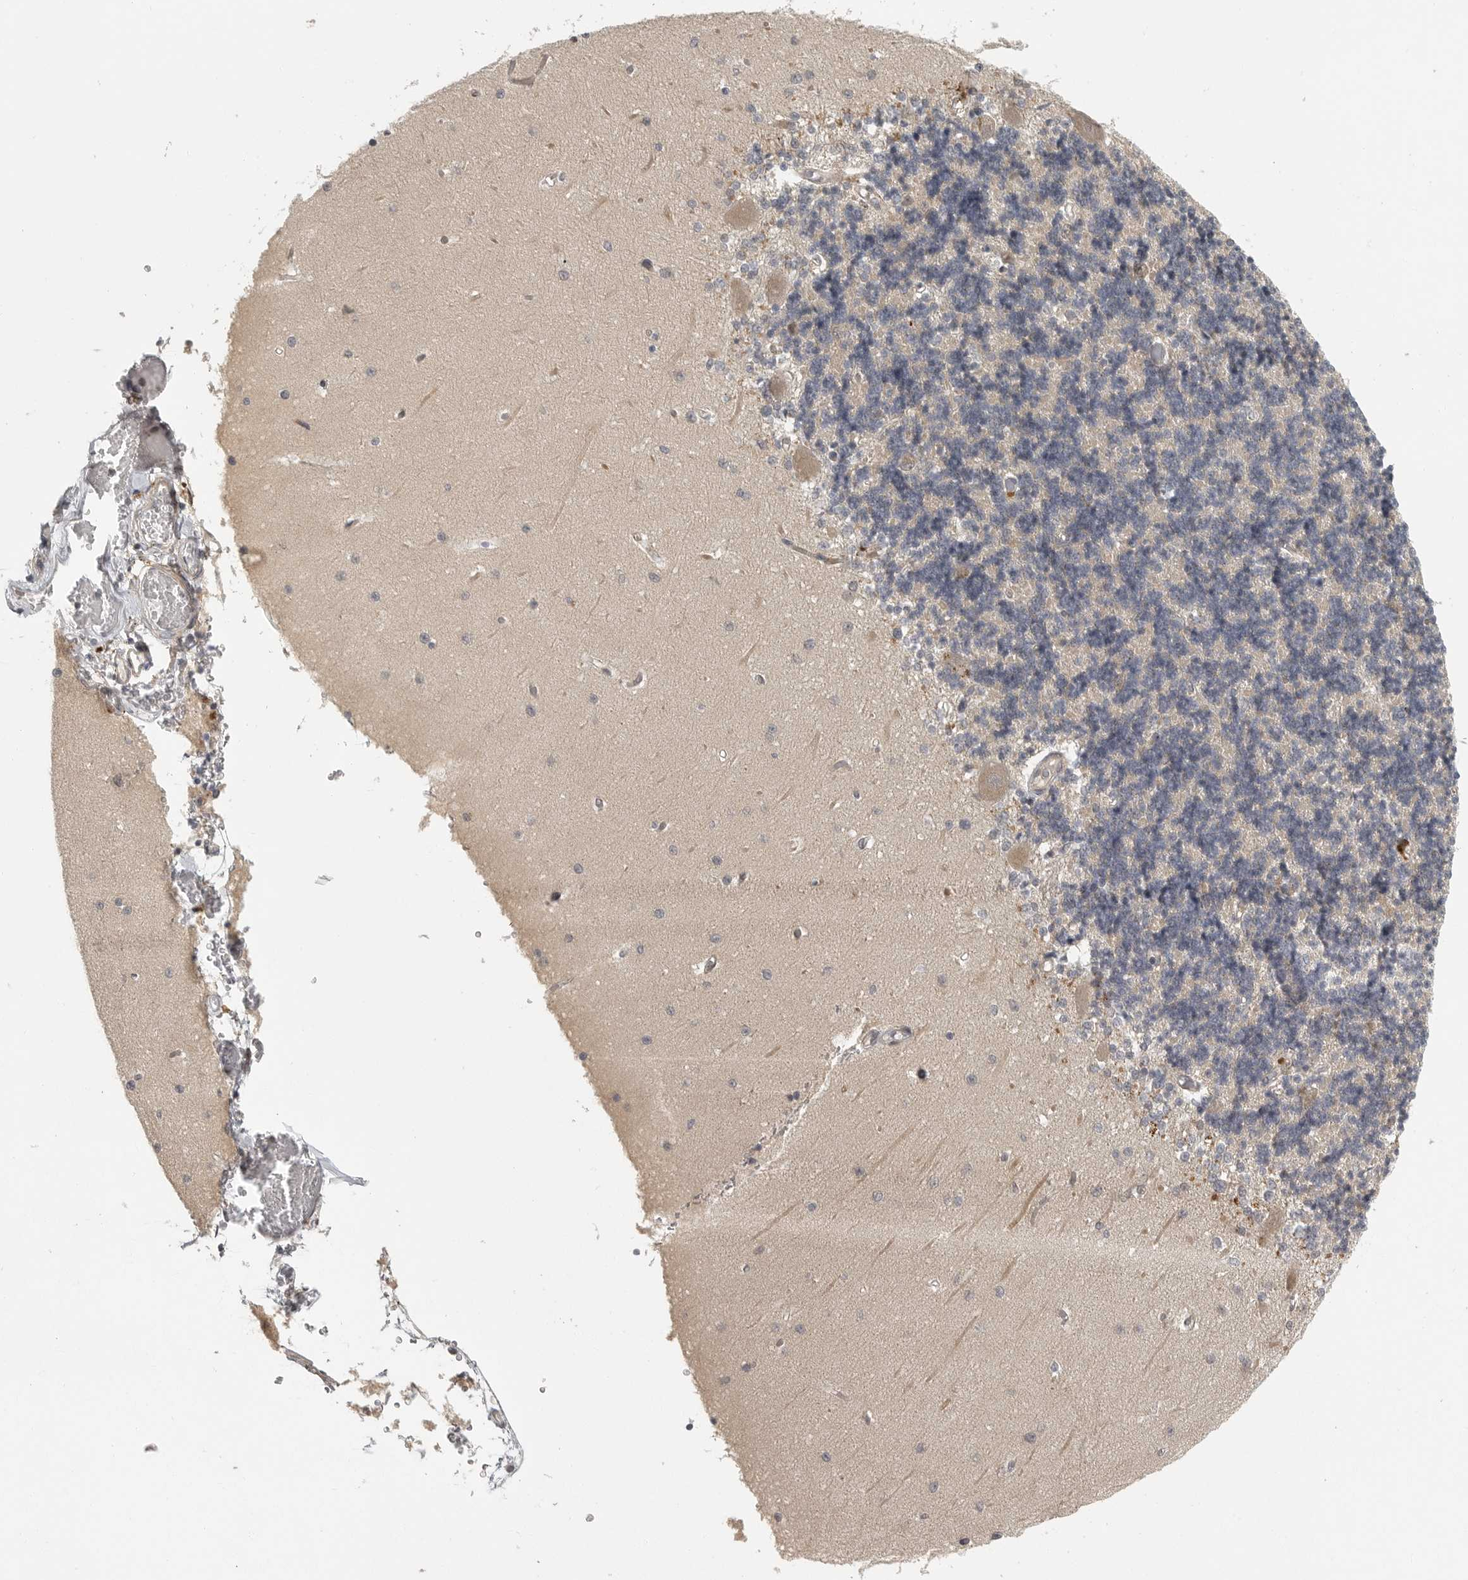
{"staining": {"intensity": "weak", "quantity": "<25%", "location": "cytoplasmic/membranous"}, "tissue": "cerebellum", "cell_type": "Cells in granular layer", "image_type": "normal", "snomed": [{"axis": "morphology", "description": "Normal tissue, NOS"}, {"axis": "topography", "description": "Cerebellum"}], "caption": "Protein analysis of normal cerebellum demonstrates no significant staining in cells in granular layer.", "gene": "UROD", "patient": {"sex": "male", "age": 37}}